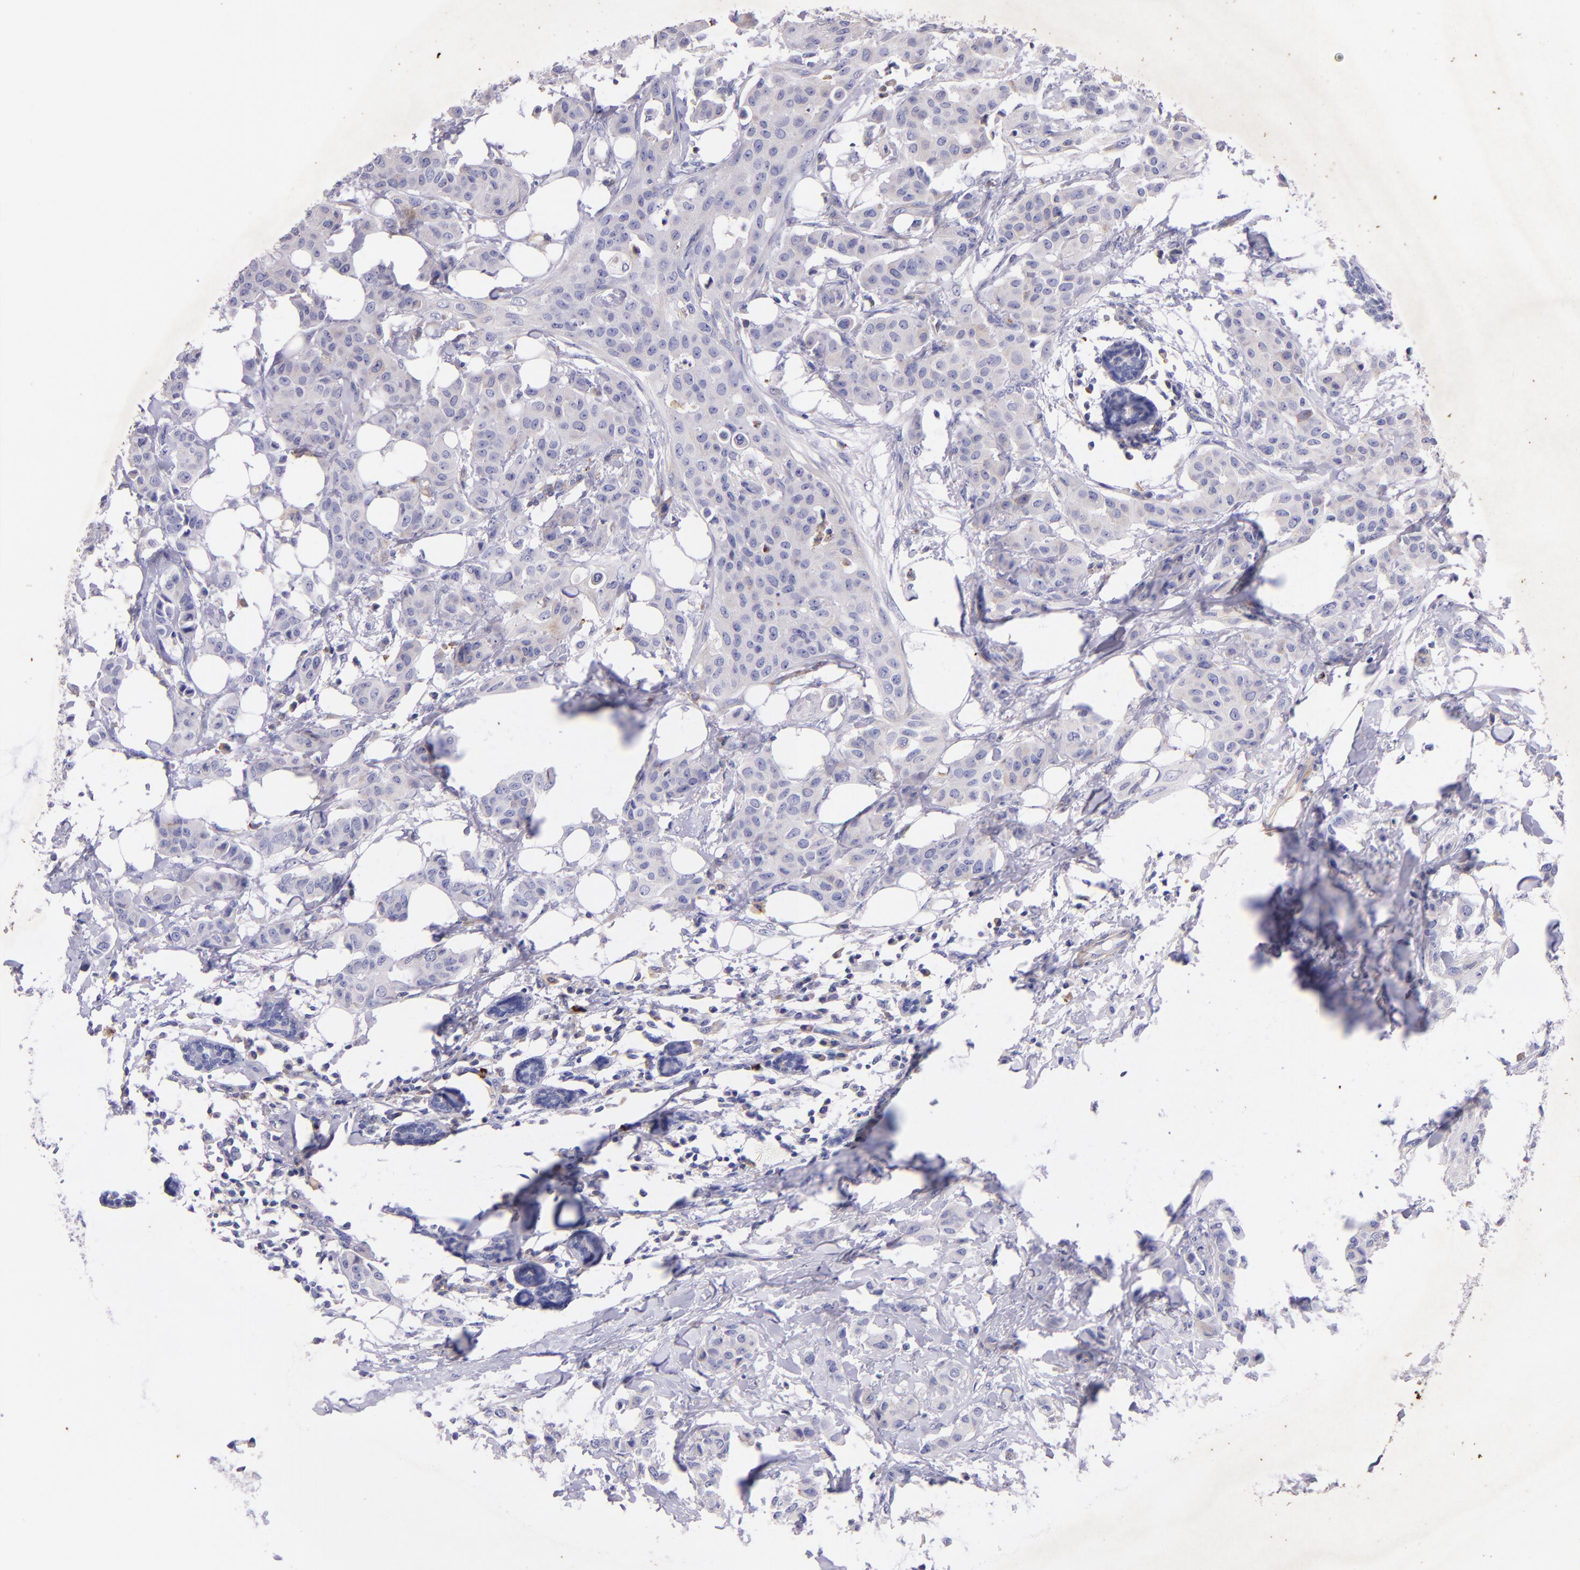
{"staining": {"intensity": "negative", "quantity": "none", "location": "none"}, "tissue": "breast cancer", "cell_type": "Tumor cells", "image_type": "cancer", "snomed": [{"axis": "morphology", "description": "Duct carcinoma"}, {"axis": "topography", "description": "Breast"}], "caption": "DAB (3,3'-diaminobenzidine) immunohistochemical staining of human breast cancer (infiltrating ductal carcinoma) exhibits no significant positivity in tumor cells.", "gene": "RET", "patient": {"sex": "female", "age": 40}}